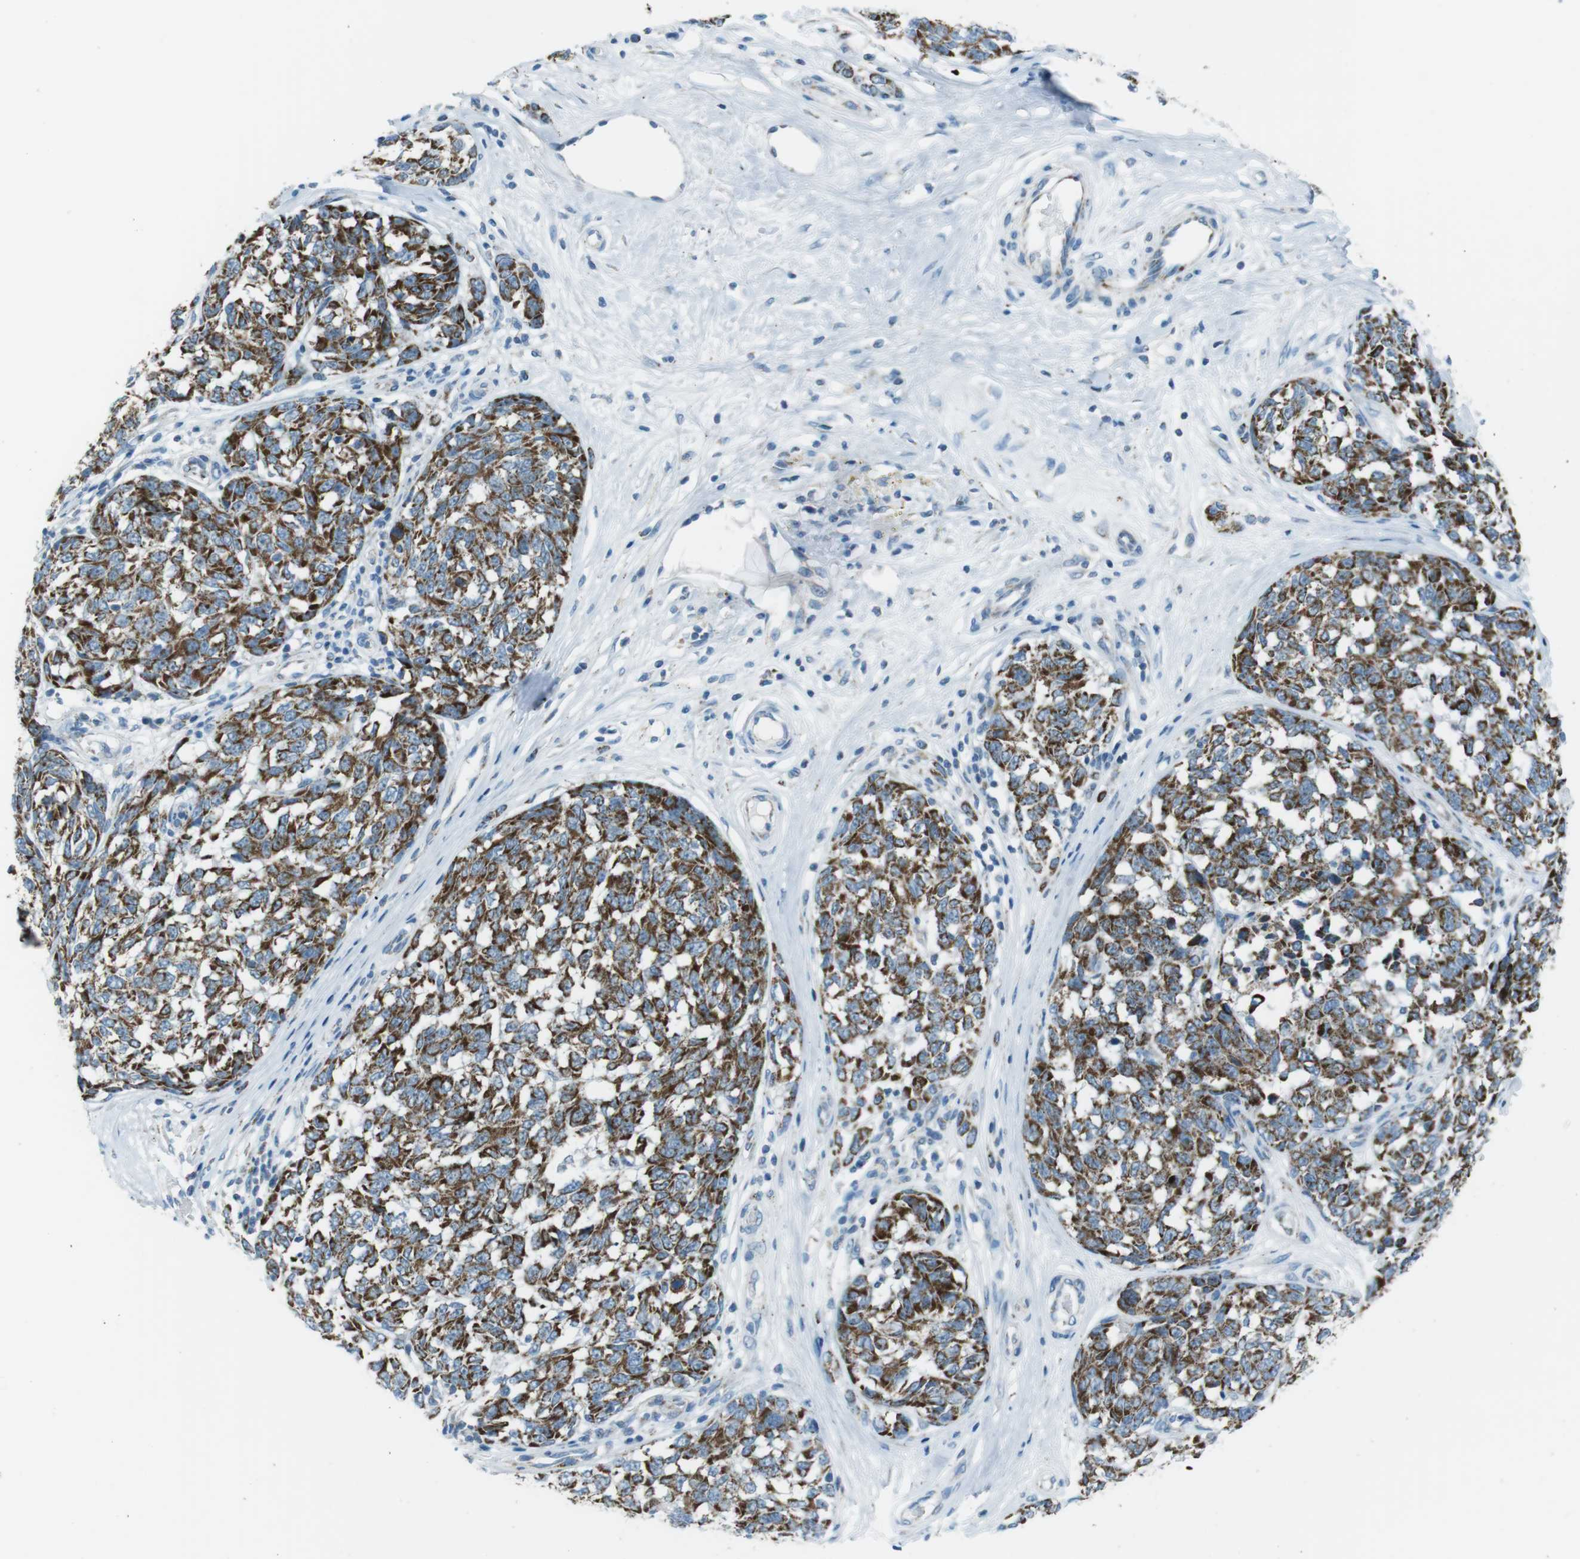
{"staining": {"intensity": "strong", "quantity": "25%-75%", "location": "cytoplasmic/membranous"}, "tissue": "melanoma", "cell_type": "Tumor cells", "image_type": "cancer", "snomed": [{"axis": "morphology", "description": "Malignant melanoma, NOS"}, {"axis": "topography", "description": "Skin"}], "caption": "Melanoma stained for a protein demonstrates strong cytoplasmic/membranous positivity in tumor cells. The protein is shown in brown color, while the nuclei are stained blue.", "gene": "DNAJA3", "patient": {"sex": "female", "age": 64}}